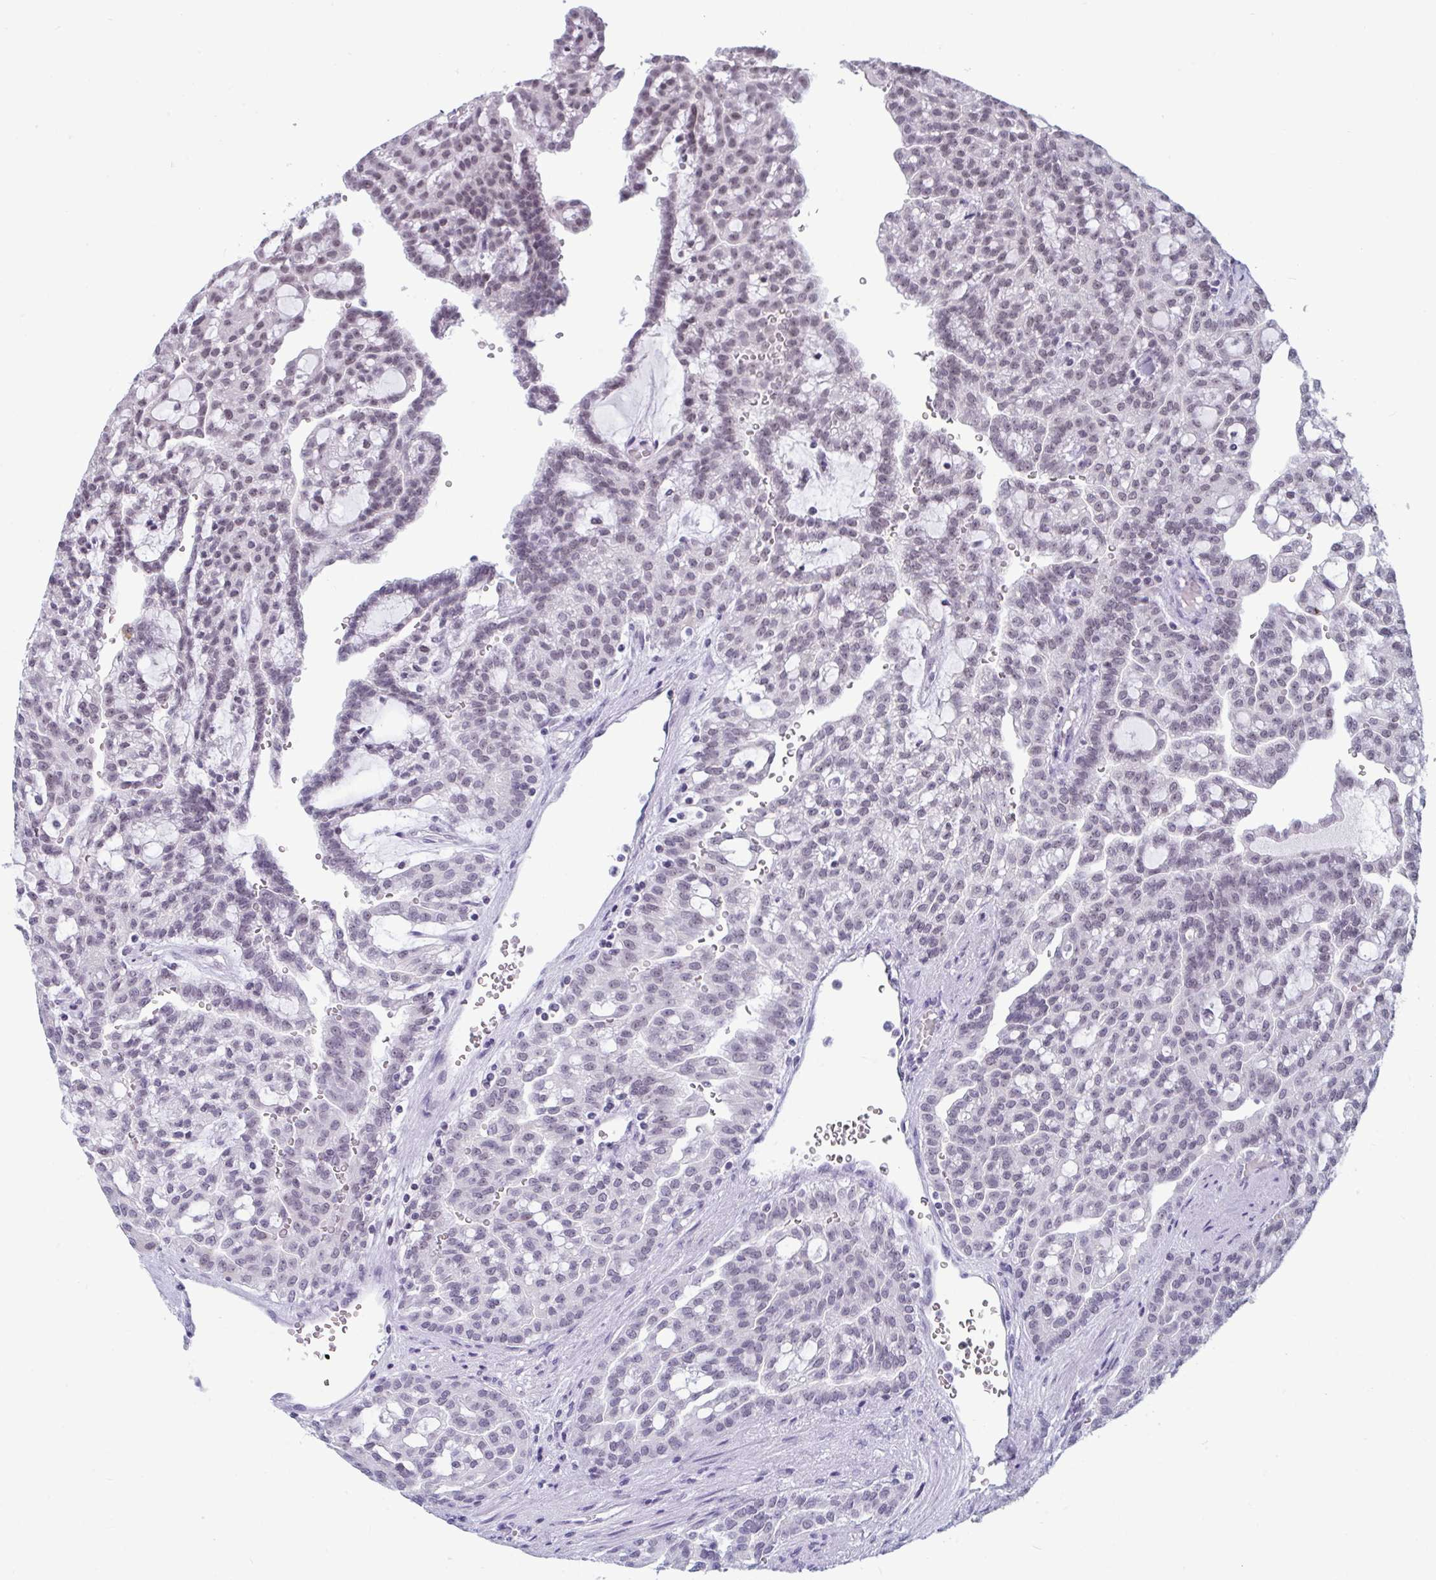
{"staining": {"intensity": "weak", "quantity": "25%-75%", "location": "nuclear"}, "tissue": "renal cancer", "cell_type": "Tumor cells", "image_type": "cancer", "snomed": [{"axis": "morphology", "description": "Adenocarcinoma, NOS"}, {"axis": "topography", "description": "Kidney"}], "caption": "Renal adenocarcinoma was stained to show a protein in brown. There is low levels of weak nuclear expression in about 25%-75% of tumor cells.", "gene": "TGM6", "patient": {"sex": "male", "age": 63}}